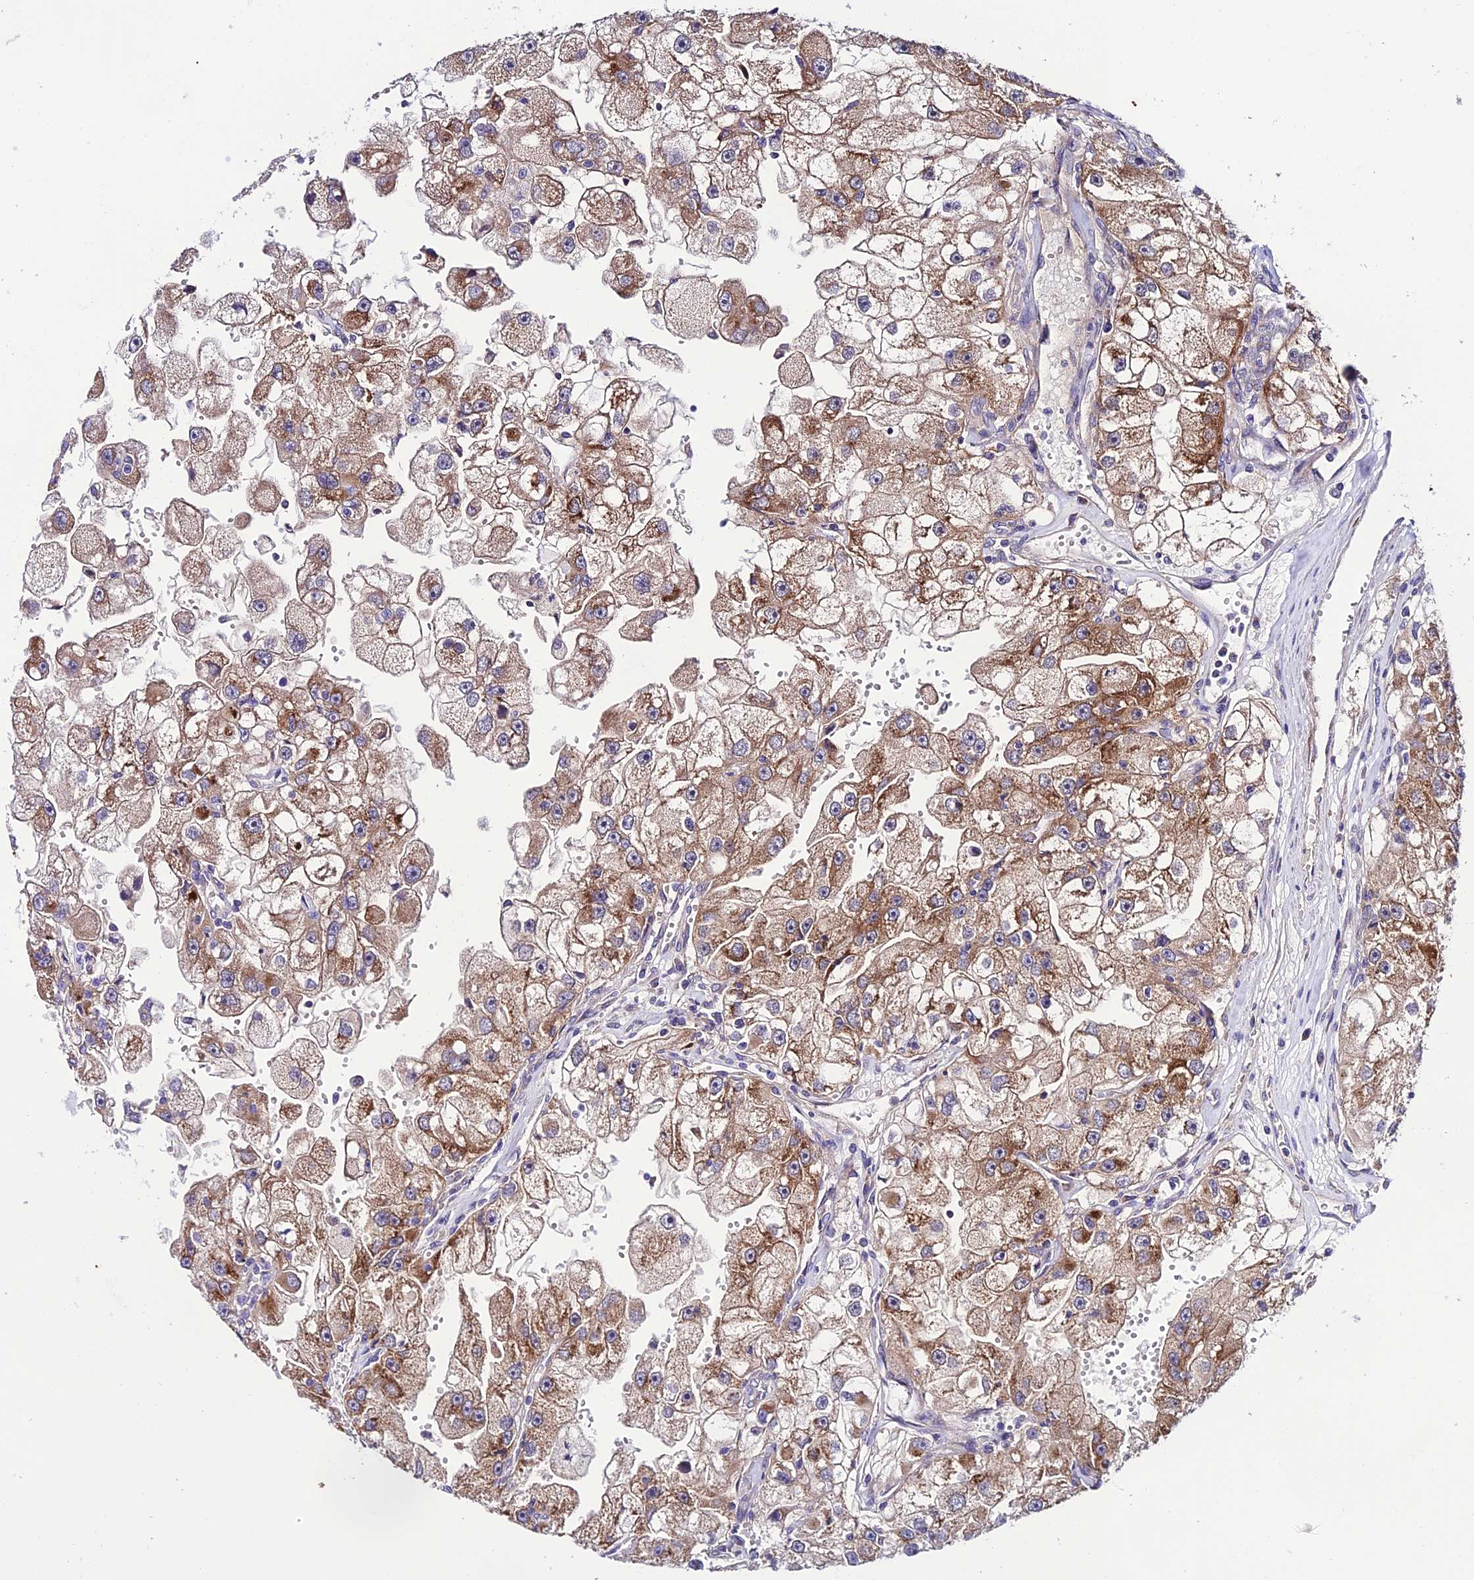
{"staining": {"intensity": "moderate", "quantity": ">75%", "location": "cytoplasmic/membranous"}, "tissue": "renal cancer", "cell_type": "Tumor cells", "image_type": "cancer", "snomed": [{"axis": "morphology", "description": "Adenocarcinoma, NOS"}, {"axis": "topography", "description": "Kidney"}], "caption": "Approximately >75% of tumor cells in renal cancer (adenocarcinoma) reveal moderate cytoplasmic/membranous protein positivity as visualized by brown immunohistochemical staining.", "gene": "LACTB2", "patient": {"sex": "male", "age": 63}}